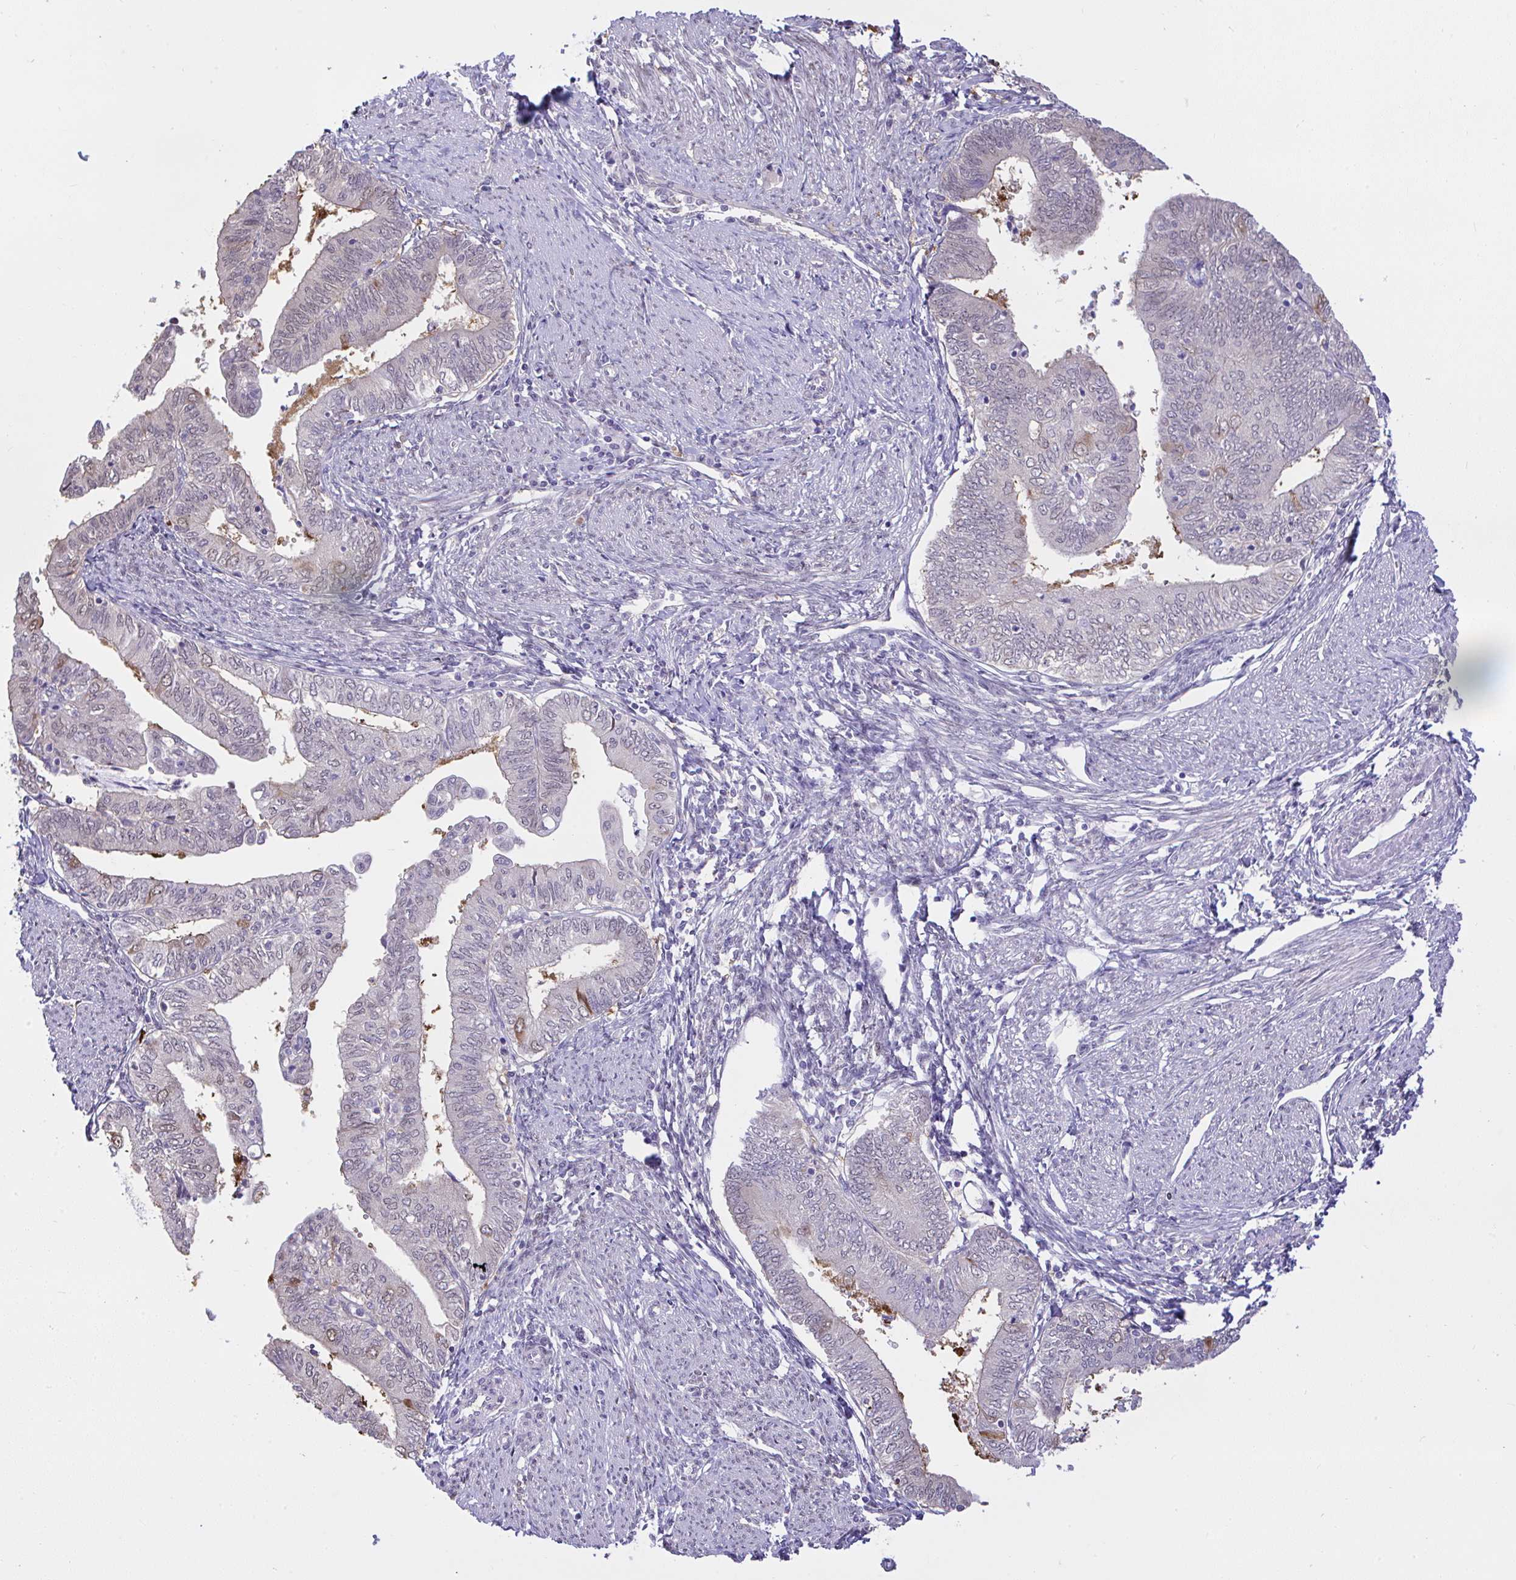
{"staining": {"intensity": "weak", "quantity": "<25%", "location": "cytoplasmic/membranous,nuclear"}, "tissue": "endometrial cancer", "cell_type": "Tumor cells", "image_type": "cancer", "snomed": [{"axis": "morphology", "description": "Adenocarcinoma, NOS"}, {"axis": "topography", "description": "Endometrium"}], "caption": "There is no significant positivity in tumor cells of adenocarcinoma (endometrial).", "gene": "ZNF485", "patient": {"sex": "female", "age": 66}}